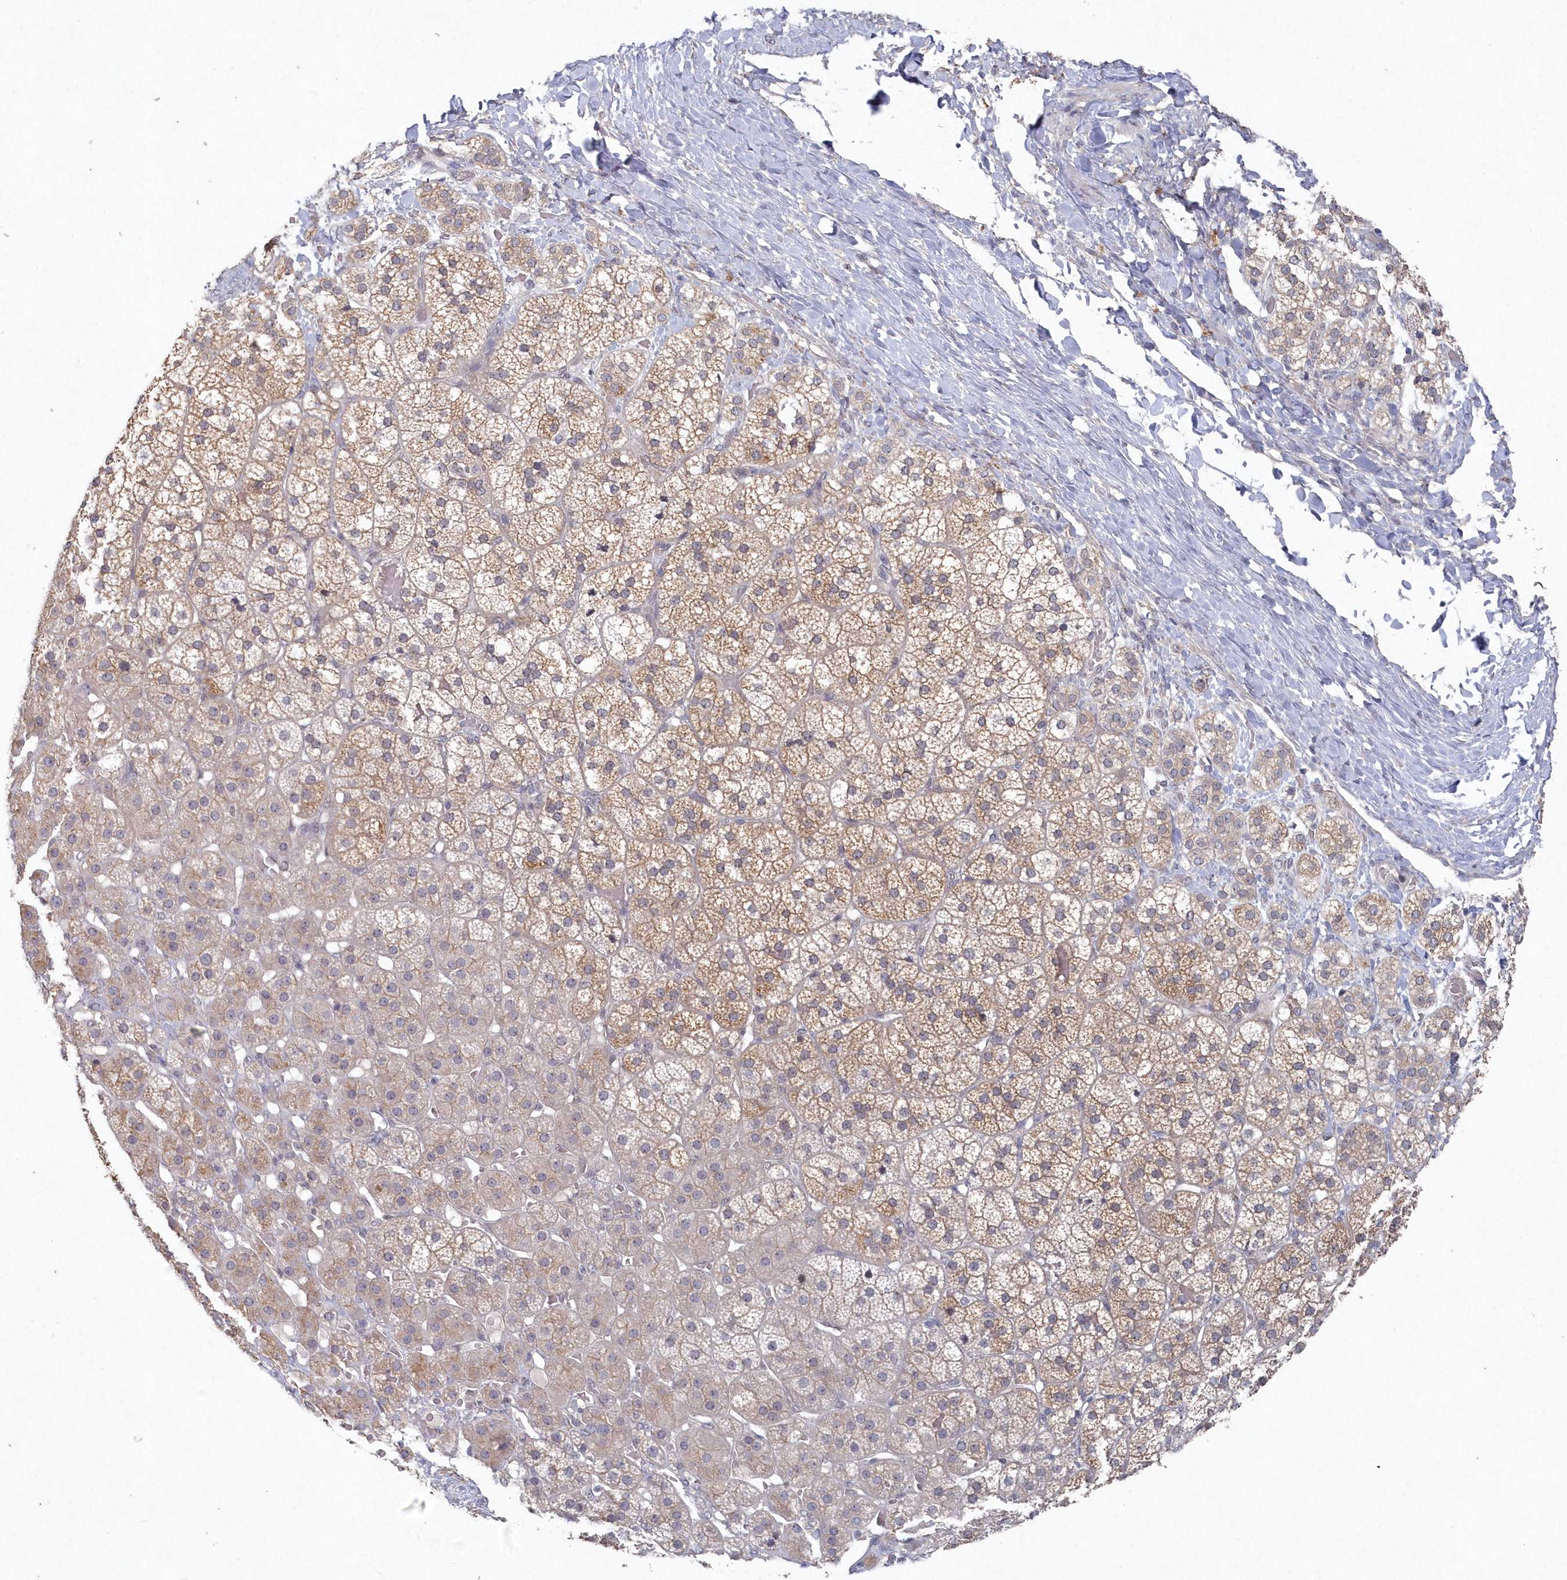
{"staining": {"intensity": "moderate", "quantity": "25%-75%", "location": "cytoplasmic/membranous"}, "tissue": "adrenal gland", "cell_type": "Glandular cells", "image_type": "normal", "snomed": [{"axis": "morphology", "description": "Normal tissue, NOS"}, {"axis": "topography", "description": "Adrenal gland"}], "caption": "IHC (DAB) staining of normal human adrenal gland reveals moderate cytoplasmic/membranous protein staining in approximately 25%-75% of glandular cells.", "gene": "VSIG2", "patient": {"sex": "female", "age": 44}}